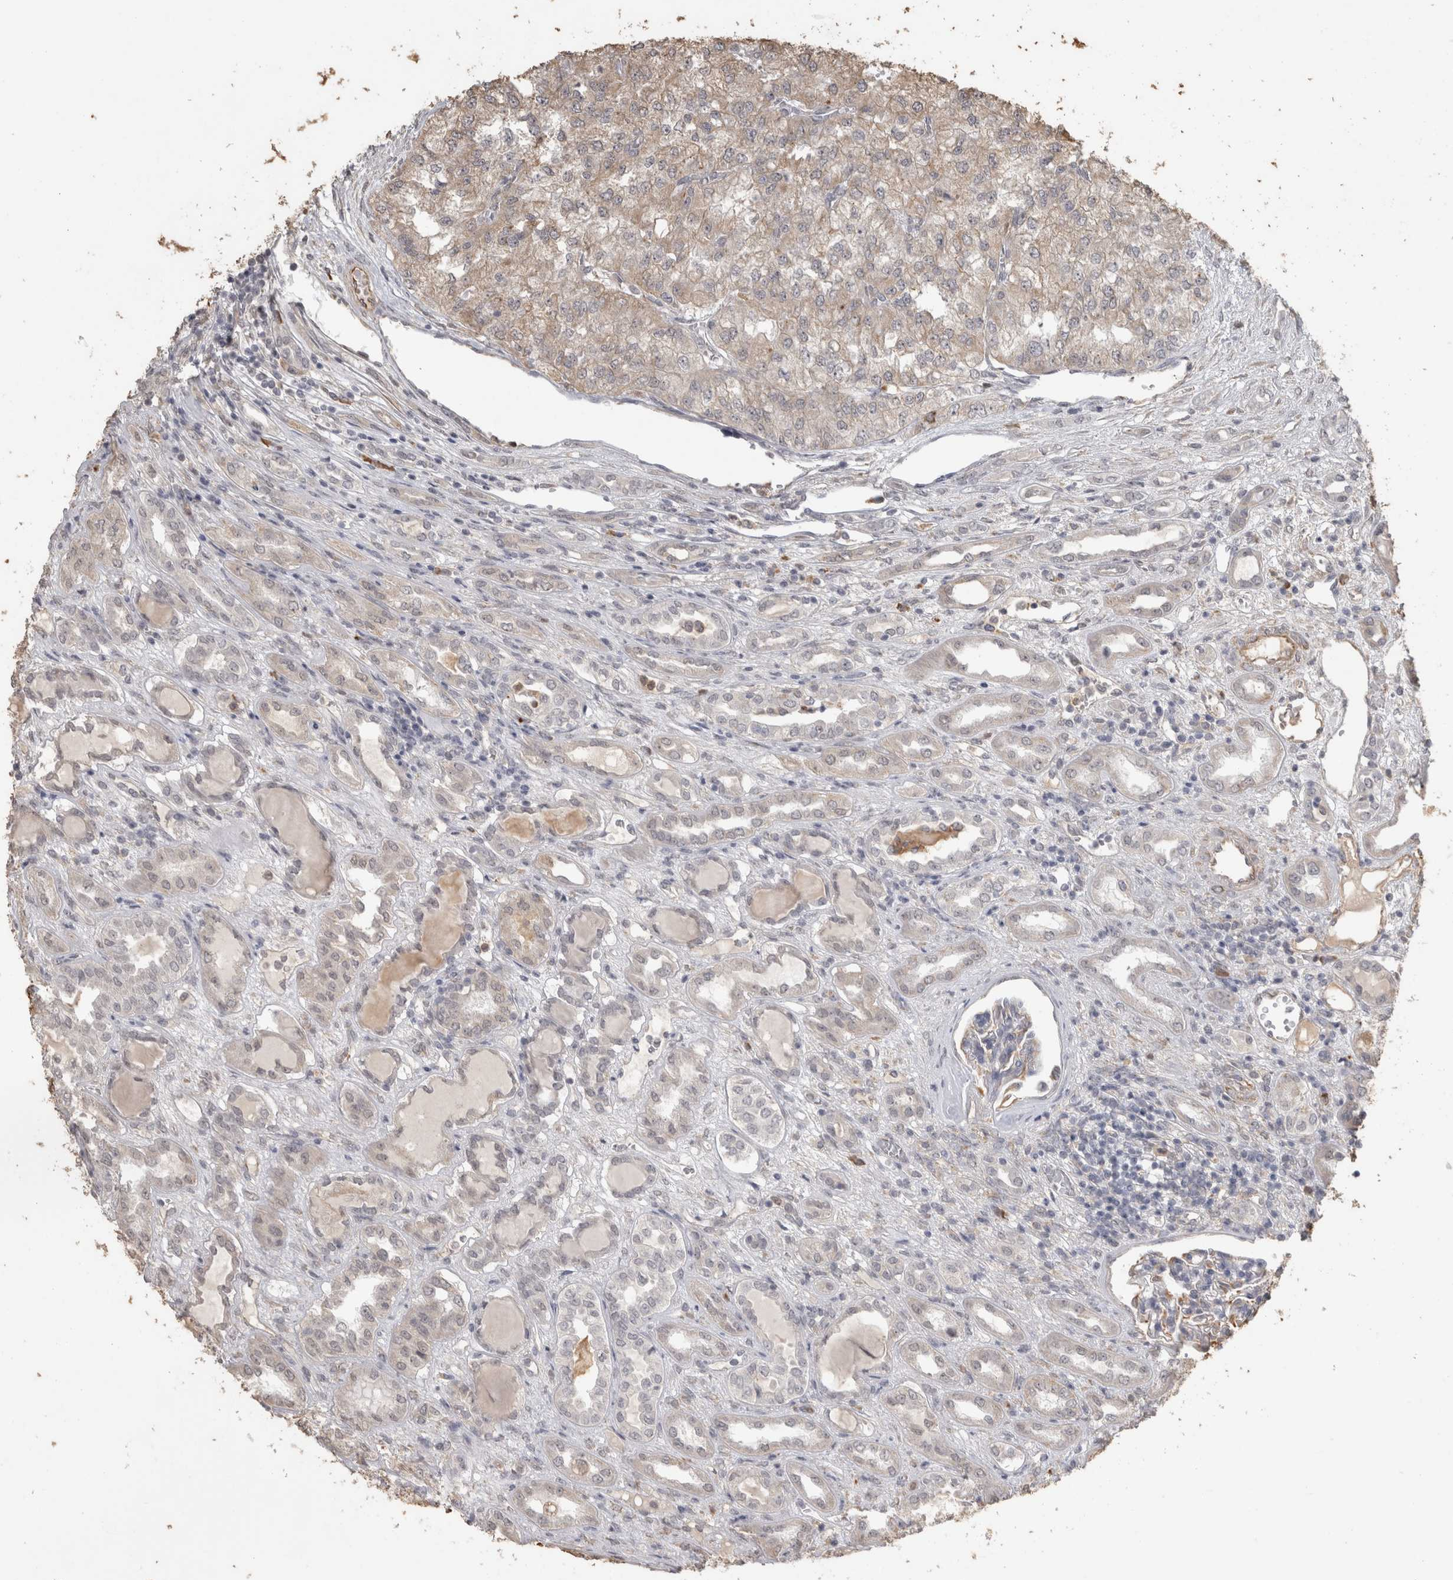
{"staining": {"intensity": "weak", "quantity": "<25%", "location": "cytoplasmic/membranous"}, "tissue": "renal cancer", "cell_type": "Tumor cells", "image_type": "cancer", "snomed": [{"axis": "morphology", "description": "Adenocarcinoma, NOS"}, {"axis": "topography", "description": "Kidney"}], "caption": "High magnification brightfield microscopy of renal cancer stained with DAB (3,3'-diaminobenzidine) (brown) and counterstained with hematoxylin (blue): tumor cells show no significant staining.", "gene": "REPS2", "patient": {"sex": "female", "age": 54}}